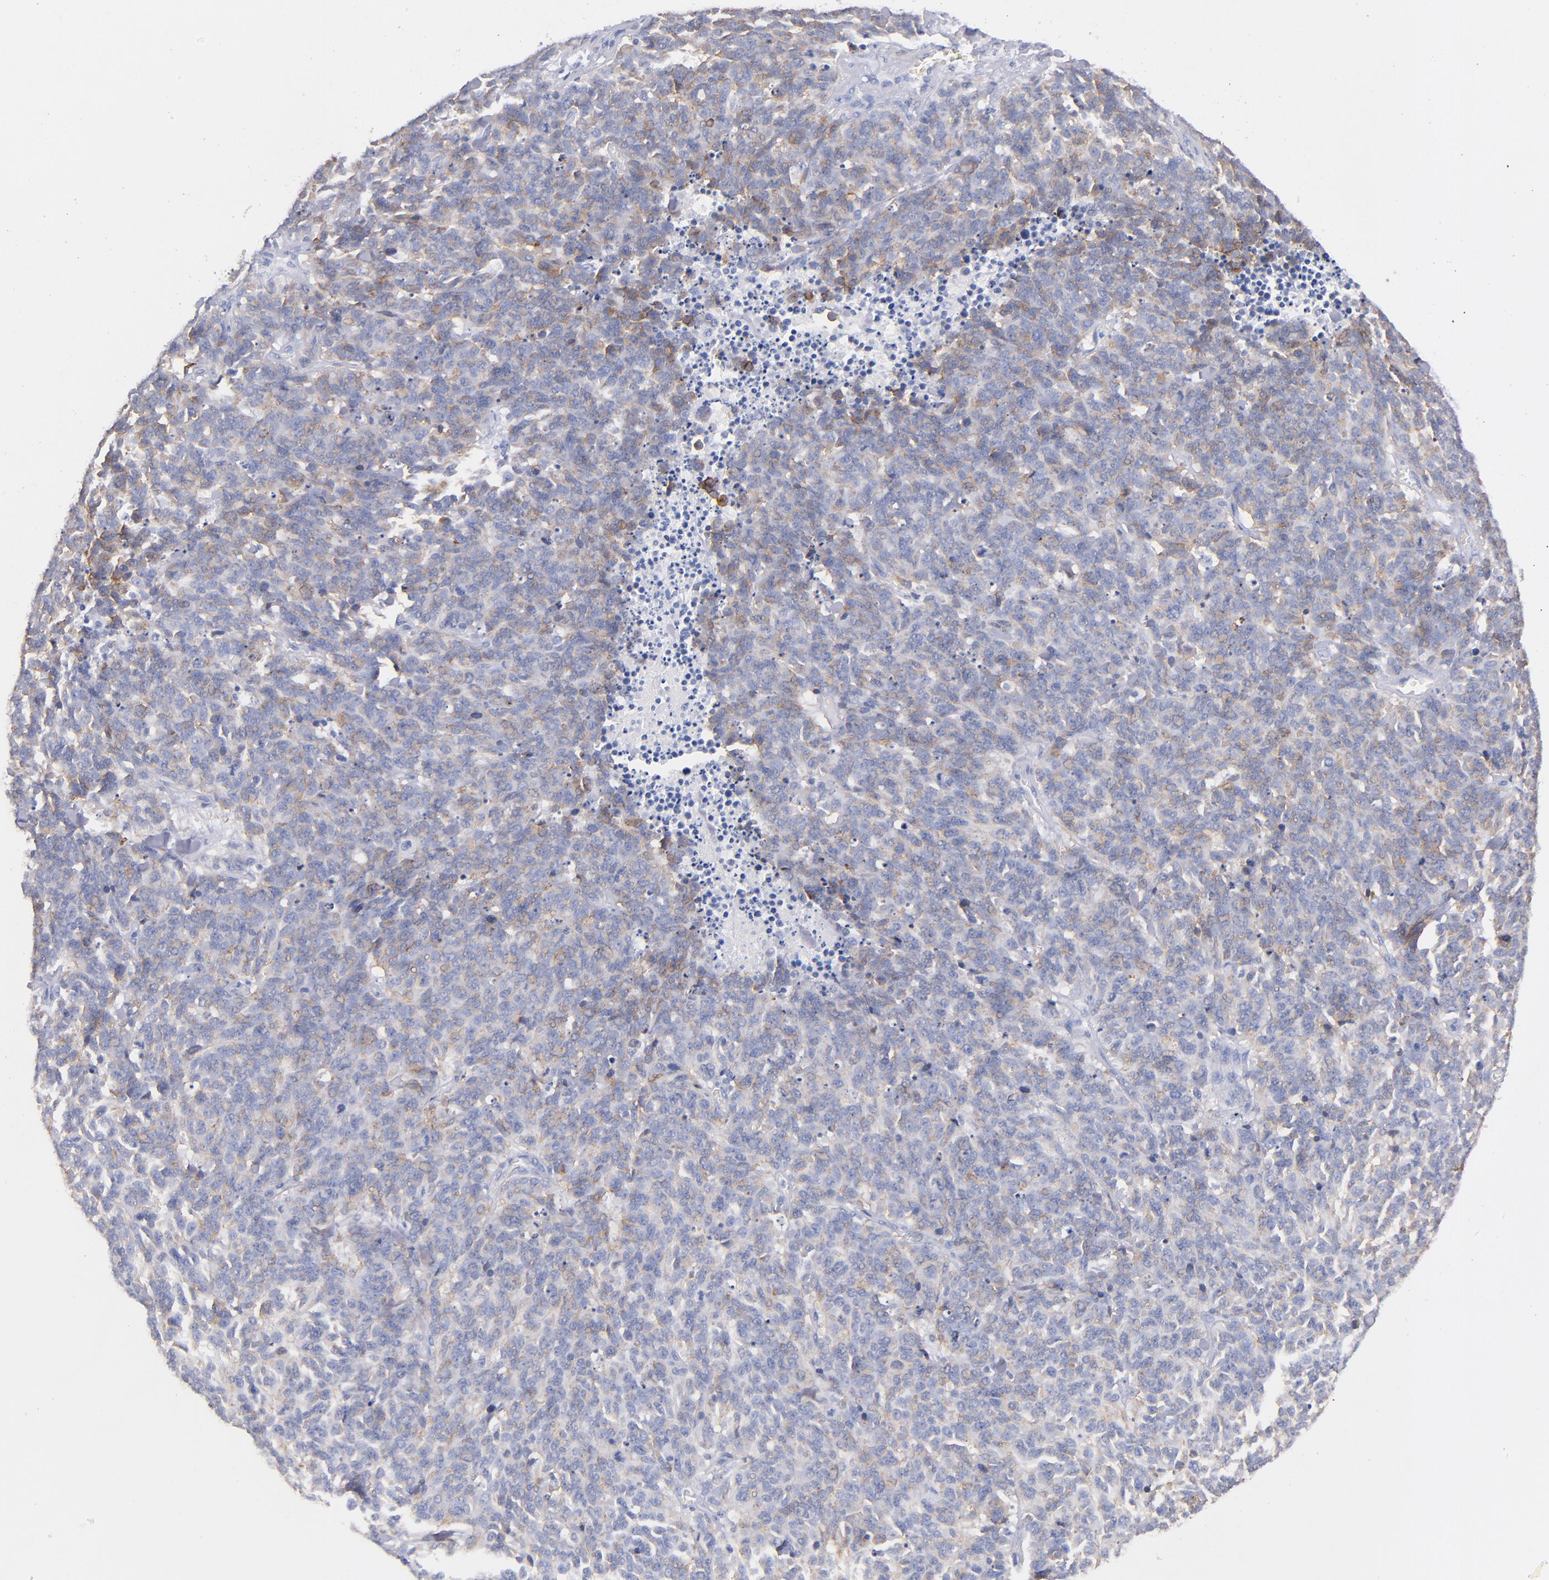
{"staining": {"intensity": "weak", "quantity": ">75%", "location": "cytoplasmic/membranous"}, "tissue": "lung cancer", "cell_type": "Tumor cells", "image_type": "cancer", "snomed": [{"axis": "morphology", "description": "Neoplasm, malignant, NOS"}, {"axis": "topography", "description": "Lung"}], "caption": "Approximately >75% of tumor cells in lung malignant neoplasm reveal weak cytoplasmic/membranous protein staining as visualized by brown immunohistochemical staining.", "gene": "KIT", "patient": {"sex": "female", "age": 58}}